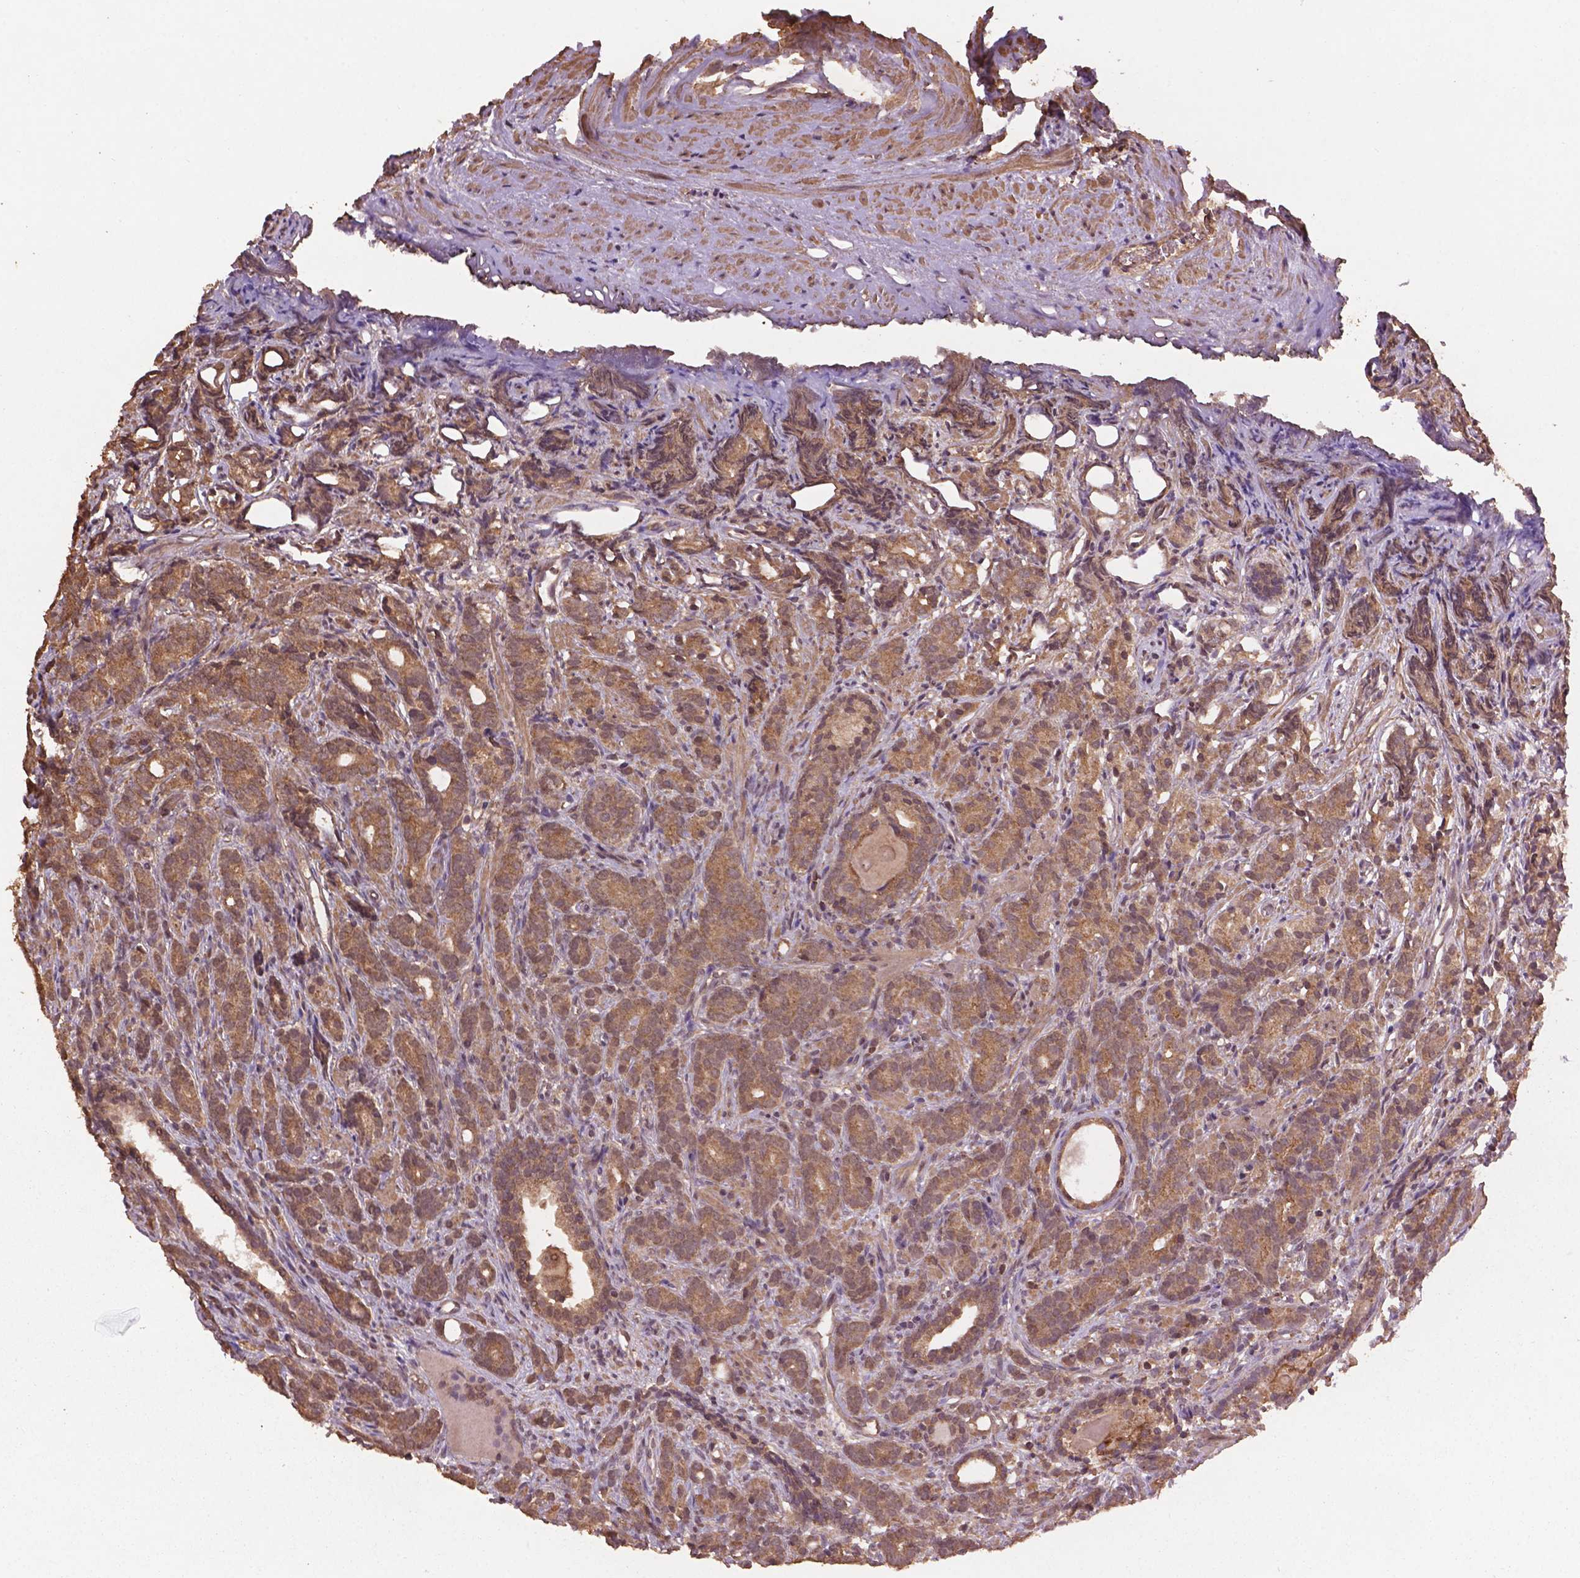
{"staining": {"intensity": "weak", "quantity": ">75%", "location": "cytoplasmic/membranous"}, "tissue": "prostate cancer", "cell_type": "Tumor cells", "image_type": "cancer", "snomed": [{"axis": "morphology", "description": "Adenocarcinoma, High grade"}, {"axis": "topography", "description": "Prostate"}], "caption": "An image of human high-grade adenocarcinoma (prostate) stained for a protein exhibits weak cytoplasmic/membranous brown staining in tumor cells.", "gene": "BABAM1", "patient": {"sex": "male", "age": 84}}